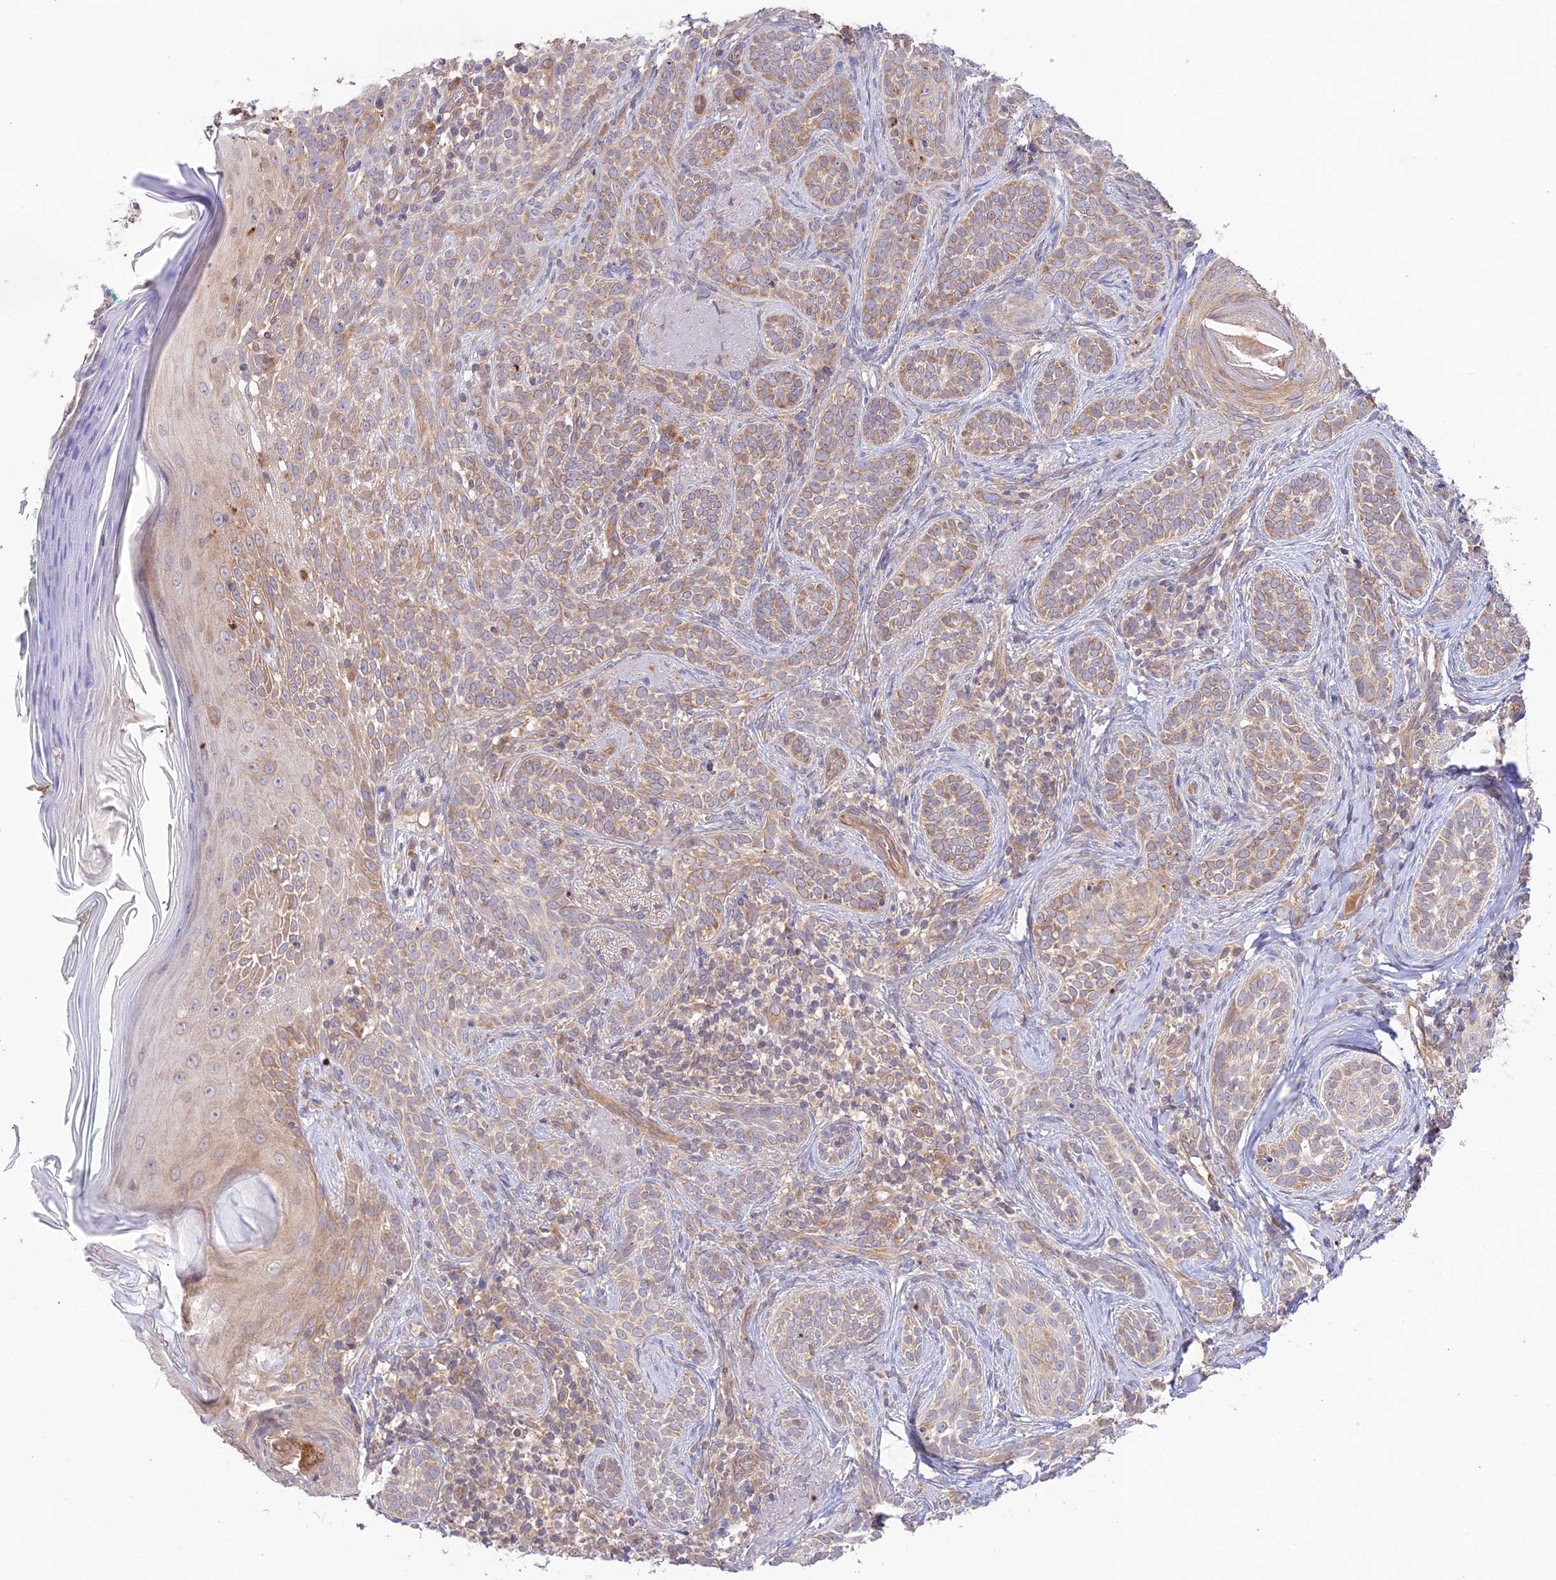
{"staining": {"intensity": "weak", "quantity": "25%-75%", "location": "cytoplasmic/membranous"}, "tissue": "skin cancer", "cell_type": "Tumor cells", "image_type": "cancer", "snomed": [{"axis": "morphology", "description": "Basal cell carcinoma"}, {"axis": "topography", "description": "Skin"}], "caption": "DAB immunohistochemical staining of skin basal cell carcinoma exhibits weak cytoplasmic/membranous protein positivity in approximately 25%-75% of tumor cells.", "gene": "TMEM259", "patient": {"sex": "male", "age": 71}}